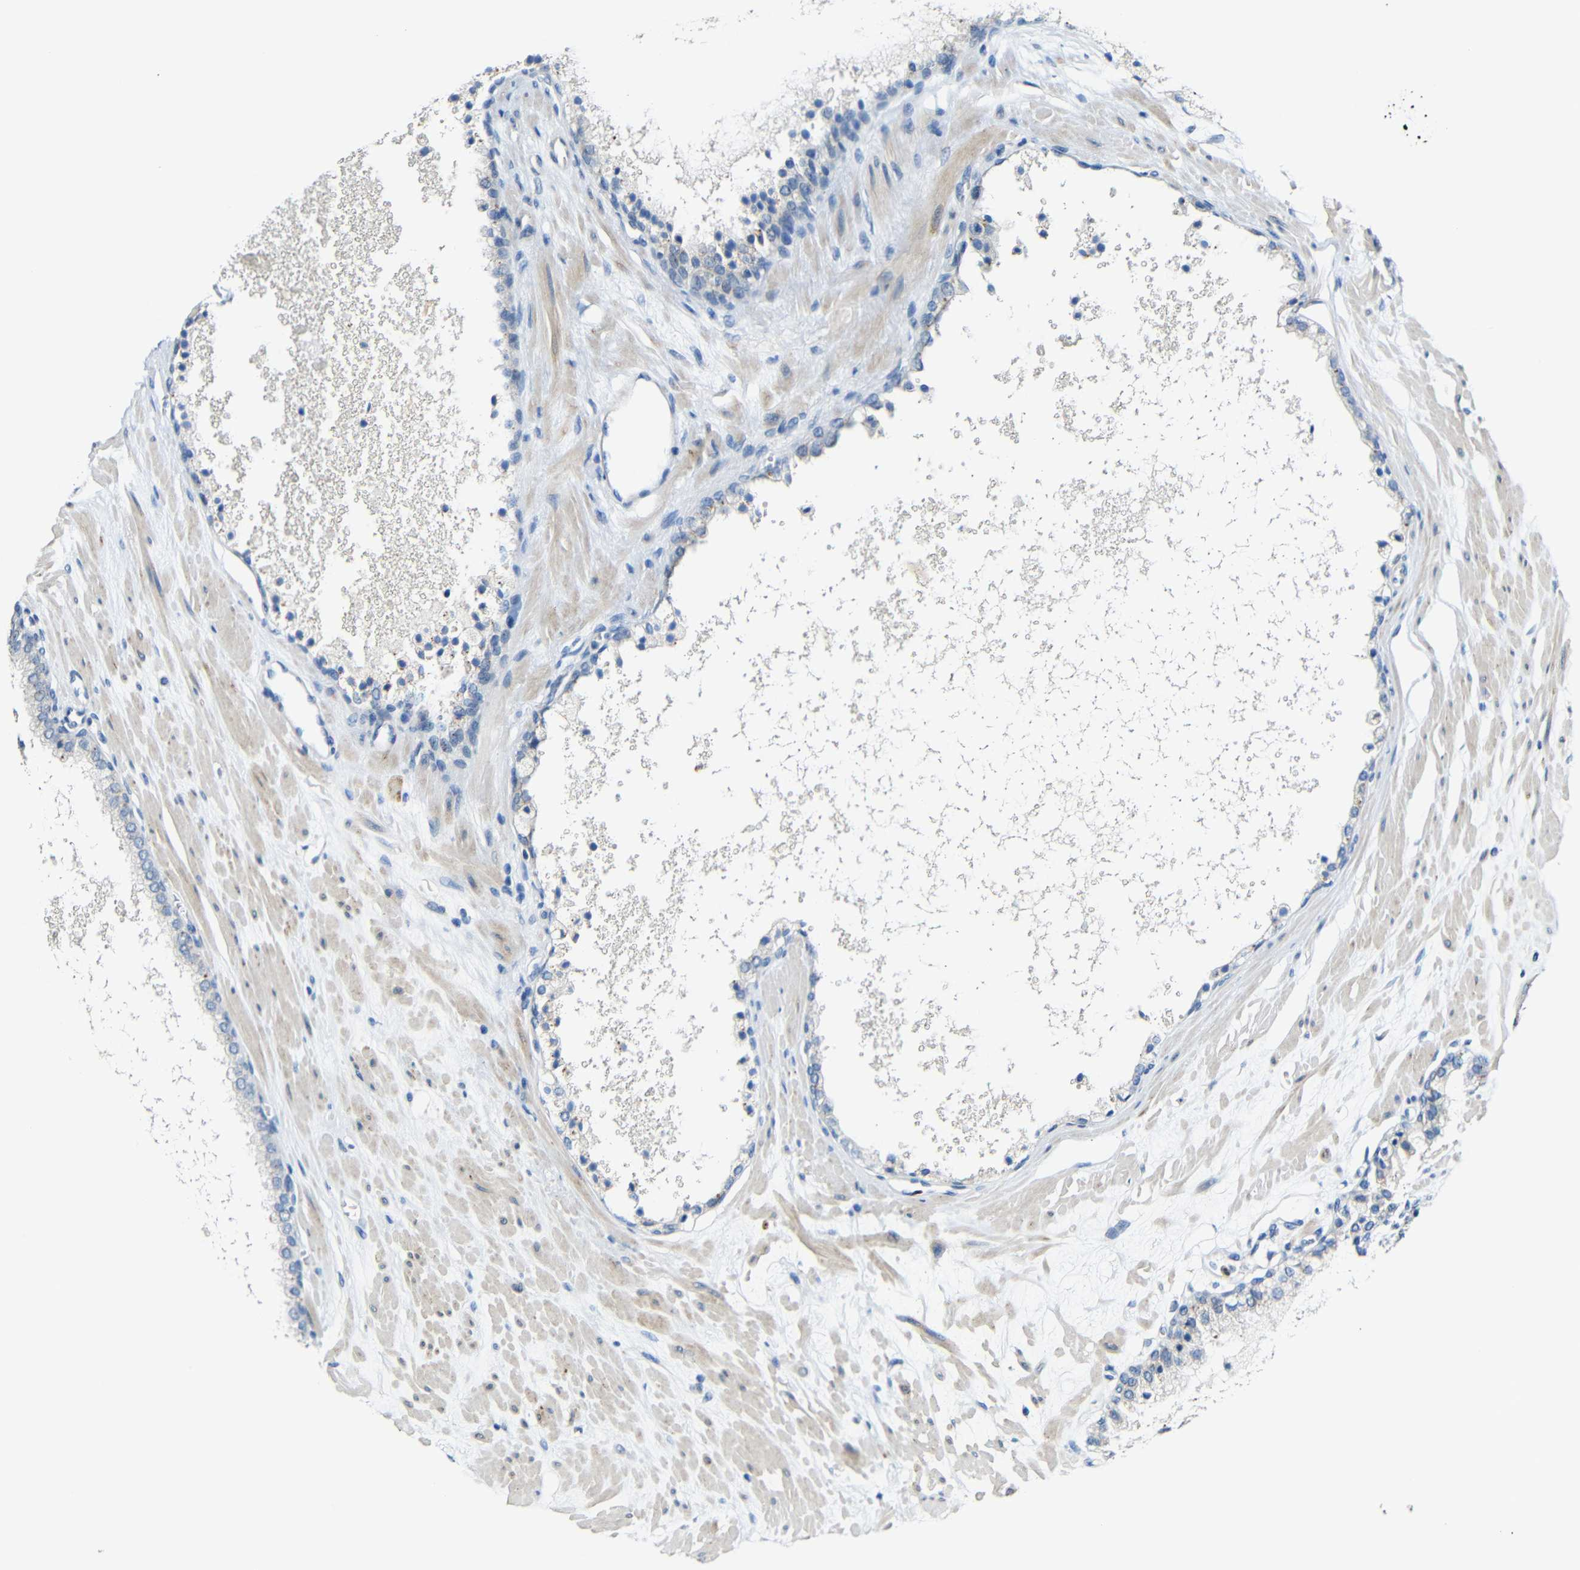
{"staining": {"intensity": "negative", "quantity": "none", "location": "none"}, "tissue": "prostate cancer", "cell_type": "Tumor cells", "image_type": "cancer", "snomed": [{"axis": "morphology", "description": "Adenocarcinoma, High grade"}, {"axis": "topography", "description": "Prostate"}], "caption": "A high-resolution image shows immunohistochemistry staining of prostate cancer, which shows no significant staining in tumor cells. (Stains: DAB (3,3'-diaminobenzidine) IHC with hematoxylin counter stain, Microscopy: brightfield microscopy at high magnification).", "gene": "STBD1", "patient": {"sex": "male", "age": 65}}